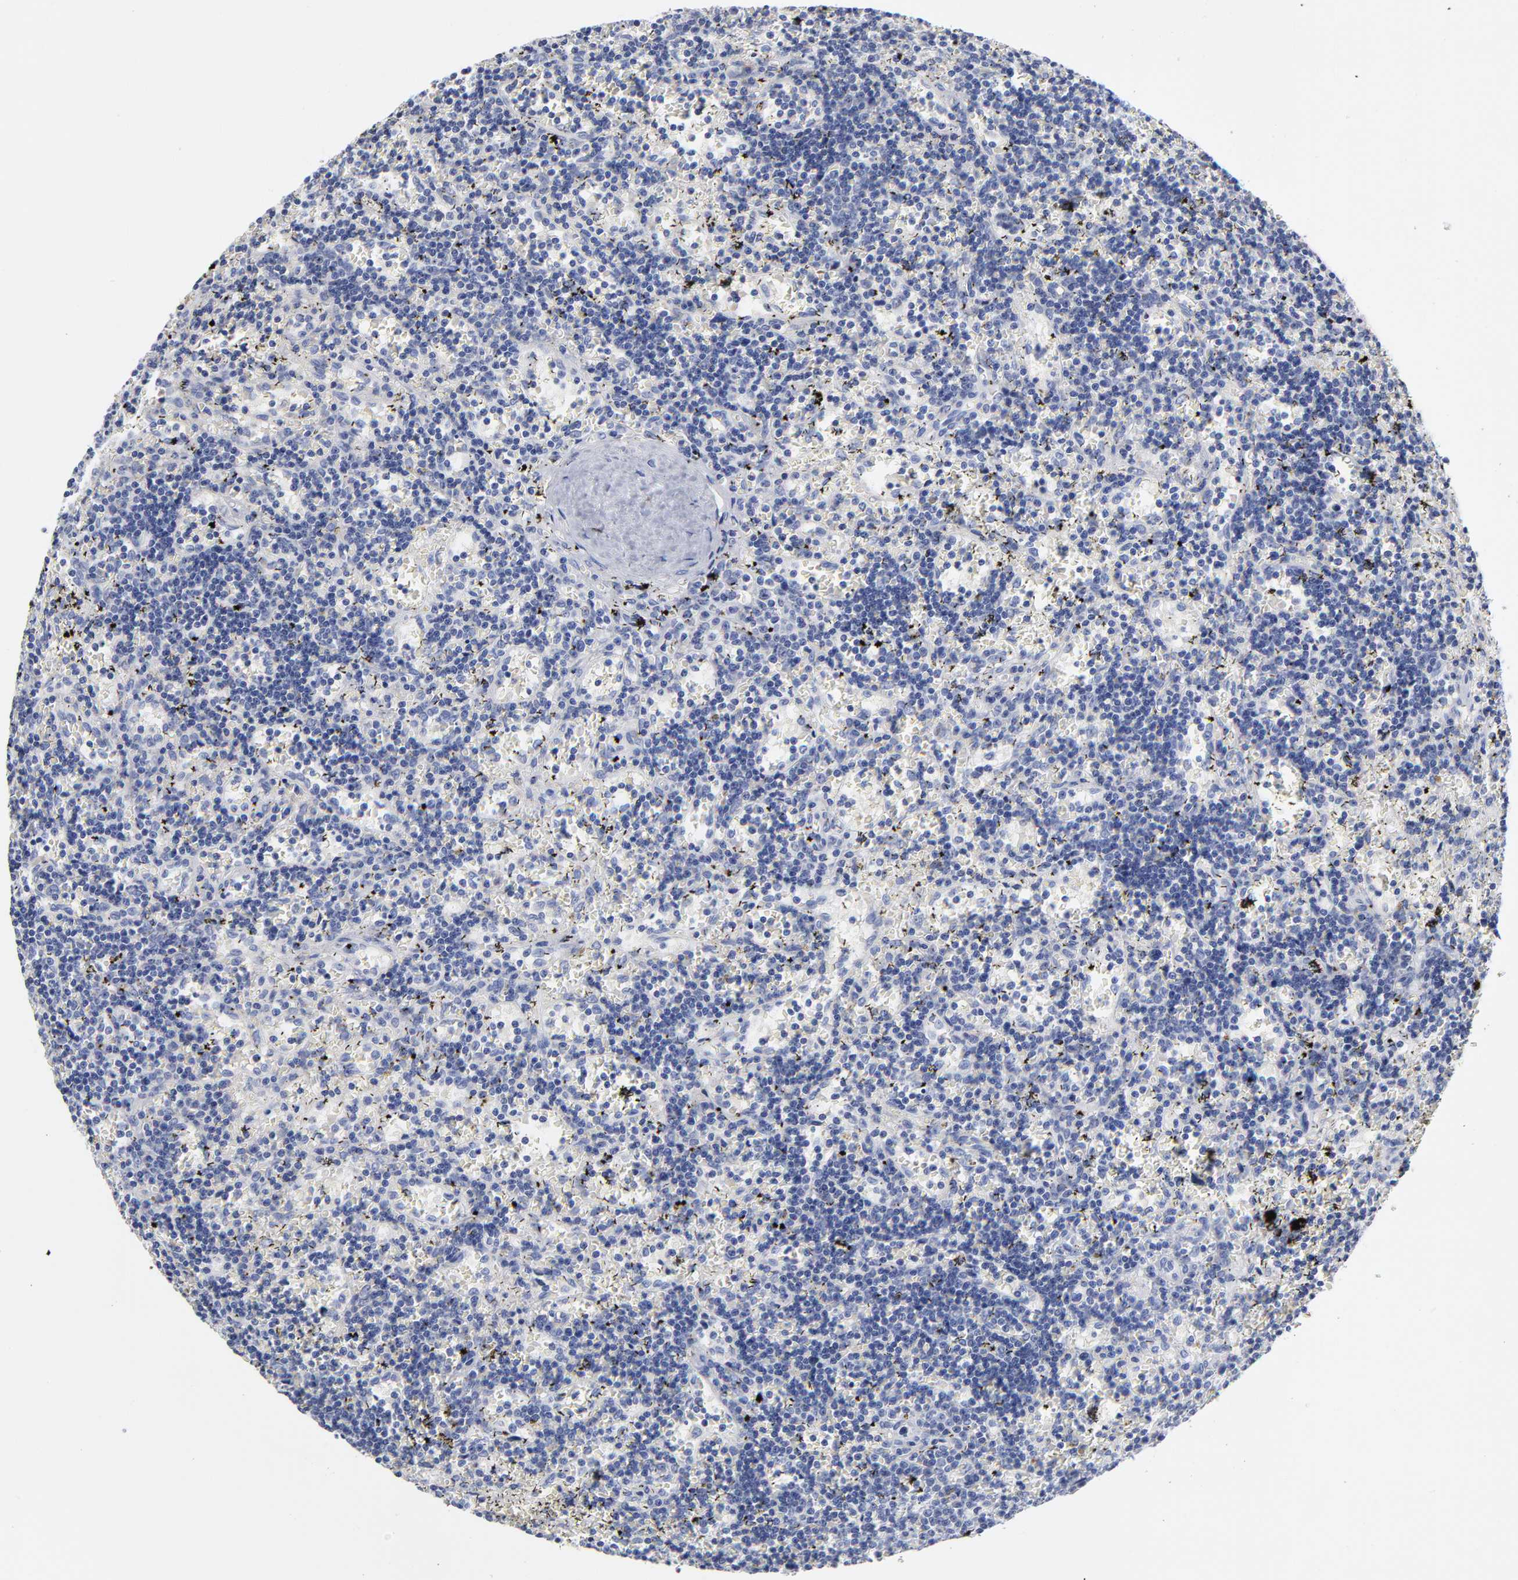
{"staining": {"intensity": "negative", "quantity": "none", "location": "none"}, "tissue": "lymphoma", "cell_type": "Tumor cells", "image_type": "cancer", "snomed": [{"axis": "morphology", "description": "Malignant lymphoma, non-Hodgkin's type, Low grade"}, {"axis": "topography", "description": "Spleen"}], "caption": "Immunohistochemistry (IHC) image of neoplastic tissue: human lymphoma stained with DAB displays no significant protein positivity in tumor cells. (DAB IHC with hematoxylin counter stain).", "gene": "PTP4A1", "patient": {"sex": "male", "age": 60}}